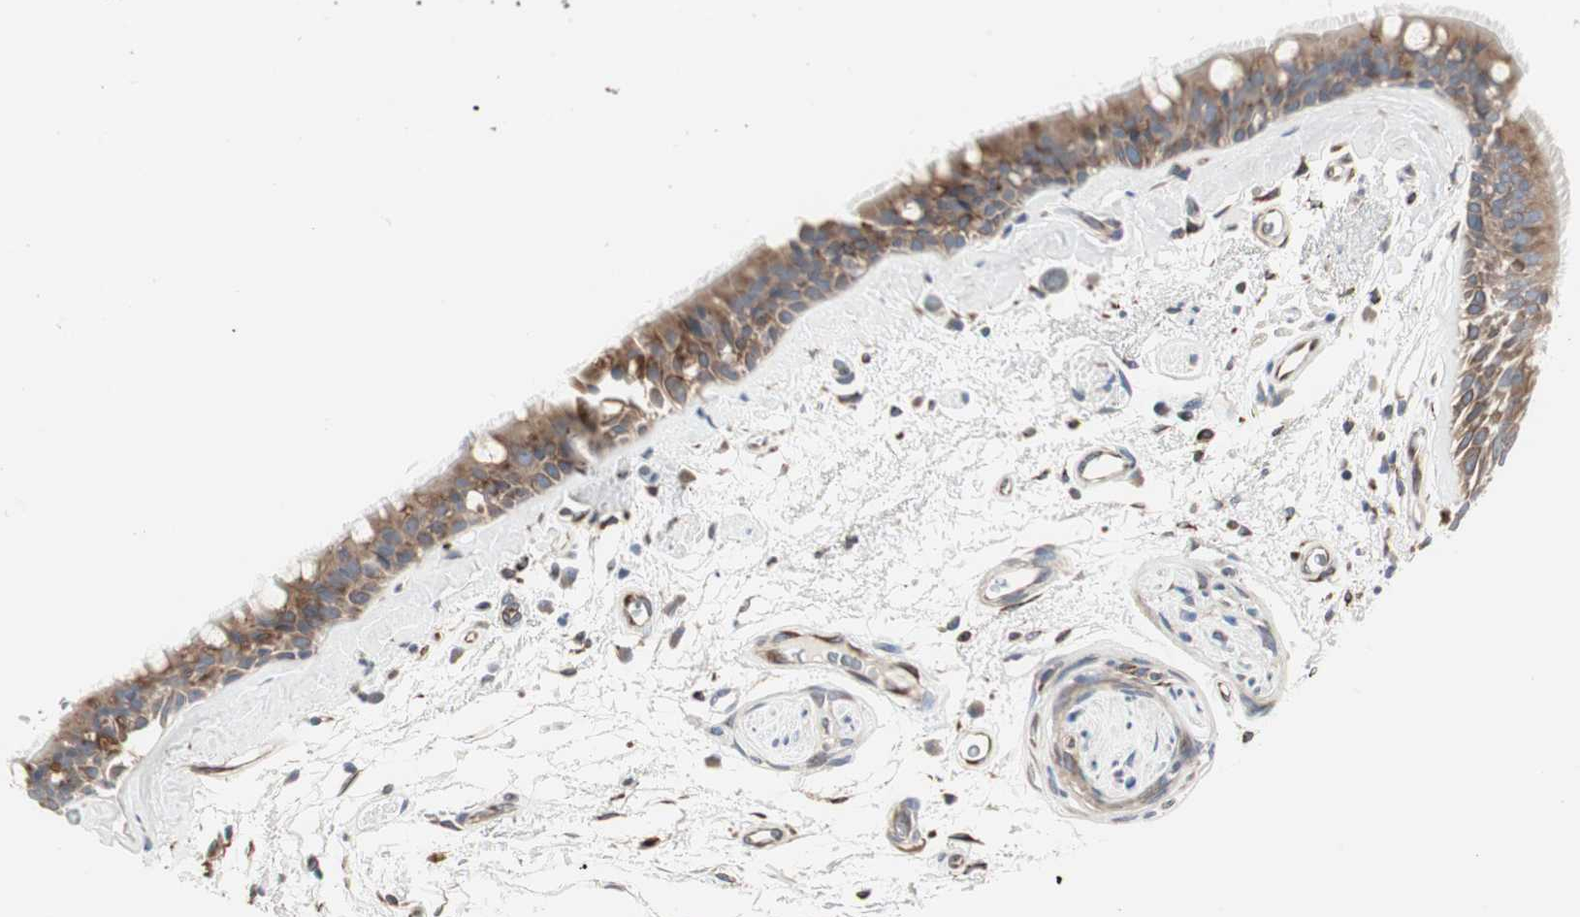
{"staining": {"intensity": "moderate", "quantity": ">75%", "location": "cytoplasmic/membranous"}, "tissue": "bronchus", "cell_type": "Respiratory epithelial cells", "image_type": "normal", "snomed": [{"axis": "morphology", "description": "Normal tissue, NOS"}, {"axis": "morphology", "description": "Adenocarcinoma, NOS"}, {"axis": "topography", "description": "Bronchus"}, {"axis": "topography", "description": "Lung"}], "caption": "This image exhibits IHC staining of unremarkable bronchus, with medium moderate cytoplasmic/membranous positivity in approximately >75% of respiratory epithelial cells.", "gene": "H6PD", "patient": {"sex": "female", "age": 54}}